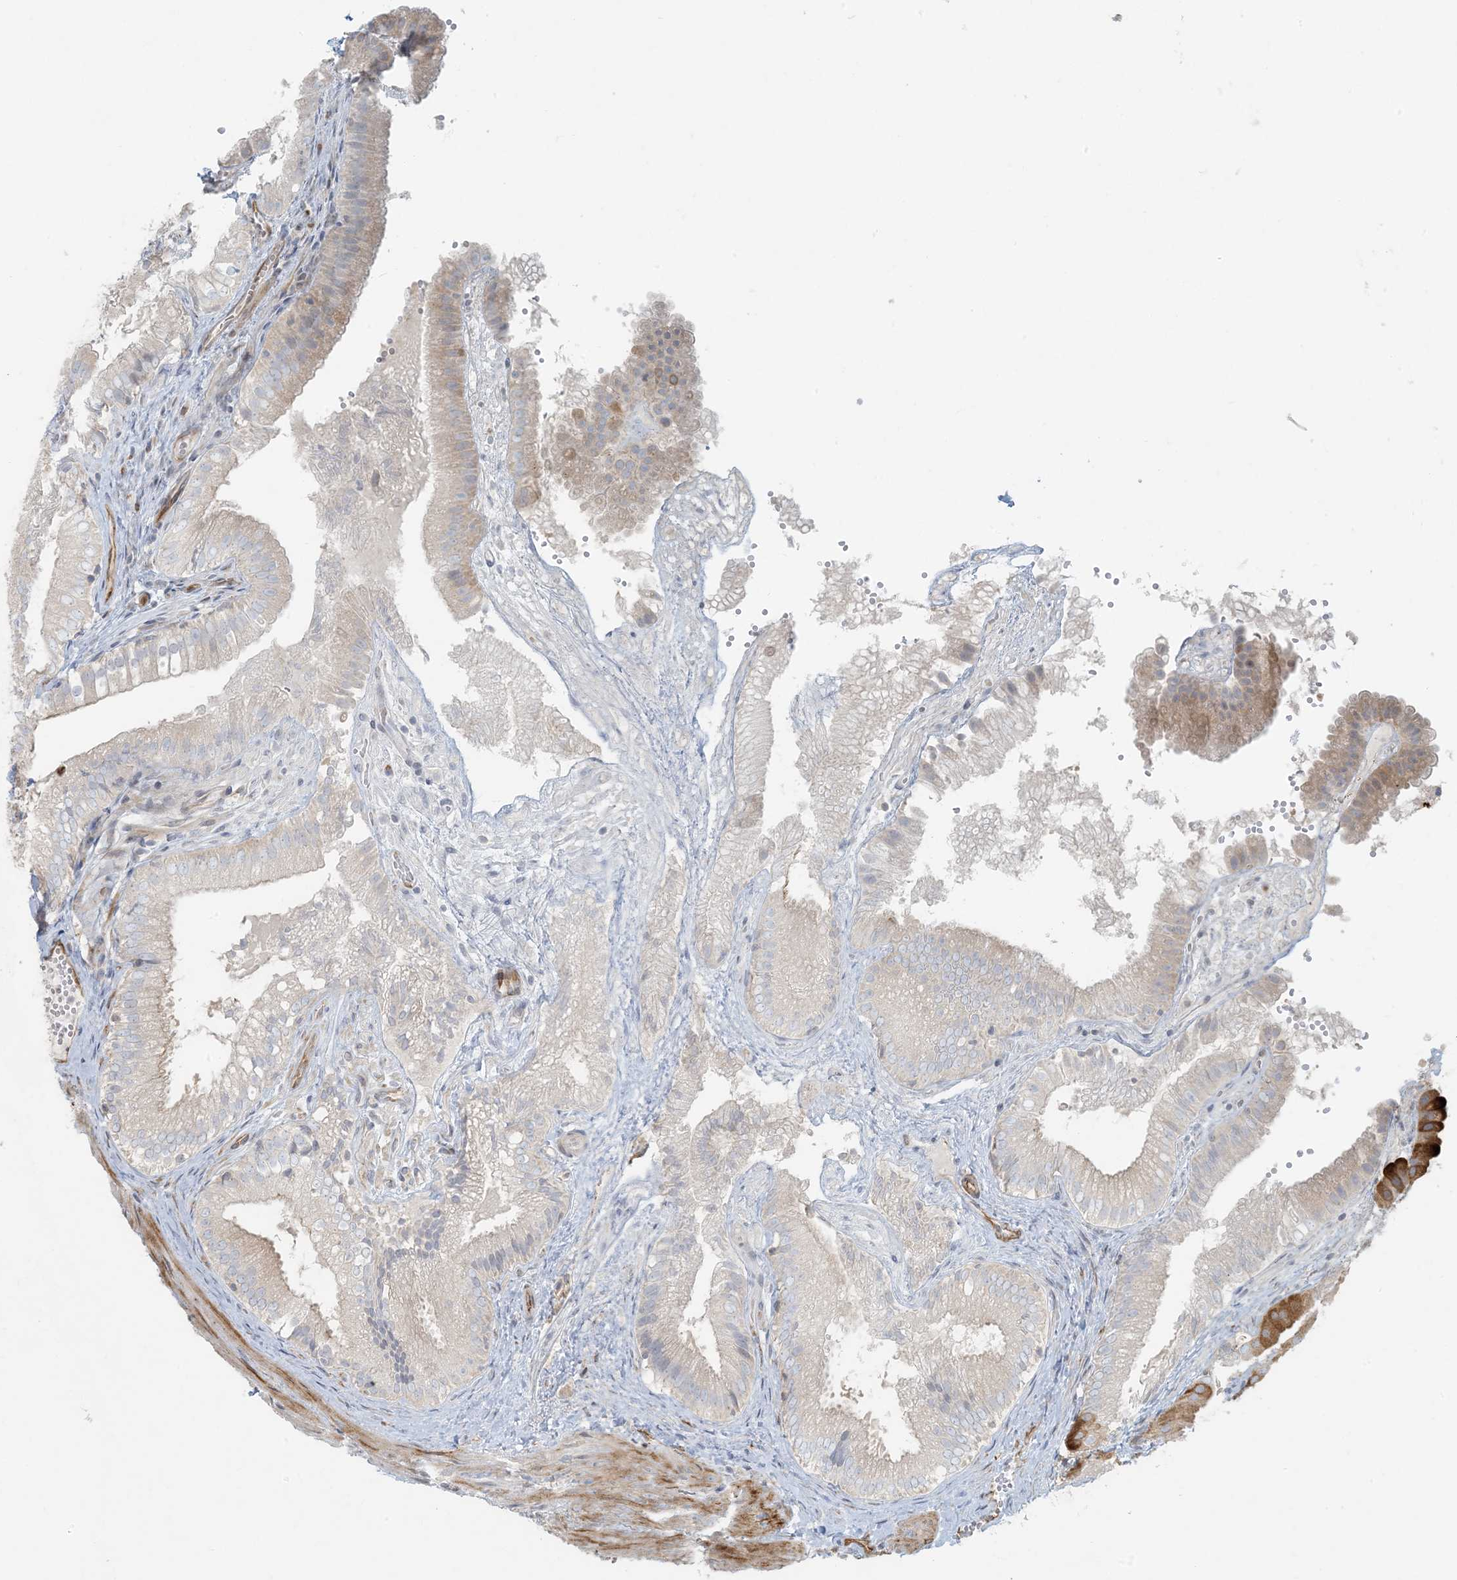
{"staining": {"intensity": "strong", "quantity": "<25%", "location": "cytoplasmic/membranous"}, "tissue": "gallbladder", "cell_type": "Glandular cells", "image_type": "normal", "snomed": [{"axis": "morphology", "description": "Normal tissue, NOS"}, {"axis": "topography", "description": "Gallbladder"}], "caption": "A high-resolution photomicrograph shows immunohistochemistry (IHC) staining of normal gallbladder, which reveals strong cytoplasmic/membranous positivity in approximately <25% of glandular cells.", "gene": "BCORL1", "patient": {"sex": "female", "age": 30}}